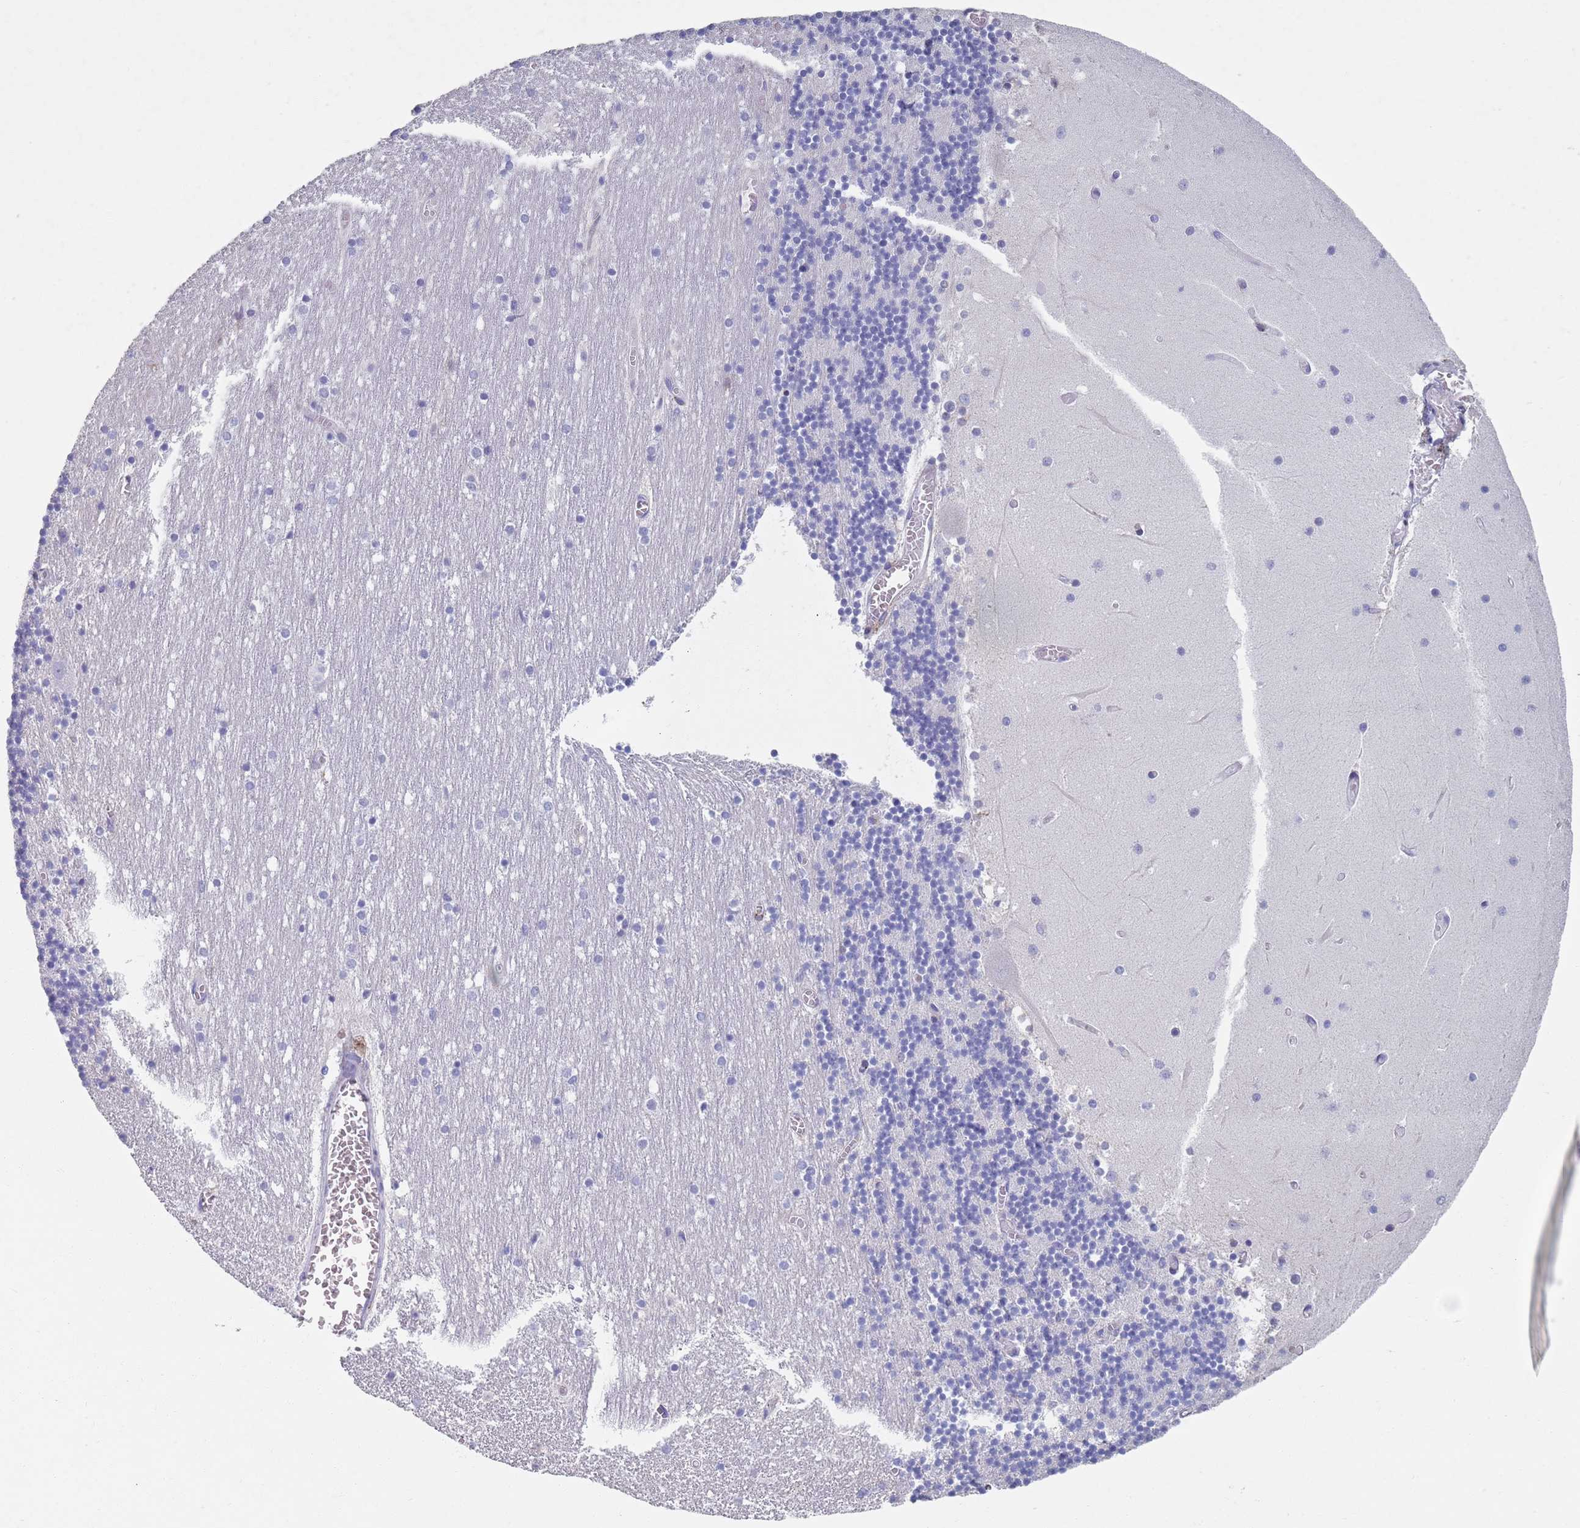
{"staining": {"intensity": "negative", "quantity": "none", "location": "none"}, "tissue": "cerebellum", "cell_type": "Cells in granular layer", "image_type": "normal", "snomed": [{"axis": "morphology", "description": "Normal tissue, NOS"}, {"axis": "topography", "description": "Cerebellum"}], "caption": "Image shows no significant protein staining in cells in granular layer of benign cerebellum. The staining is performed using DAB (3,3'-diaminobenzidine) brown chromogen with nuclei counter-stained in using hematoxylin.", "gene": "PLOD1", "patient": {"sex": "female", "age": 28}}